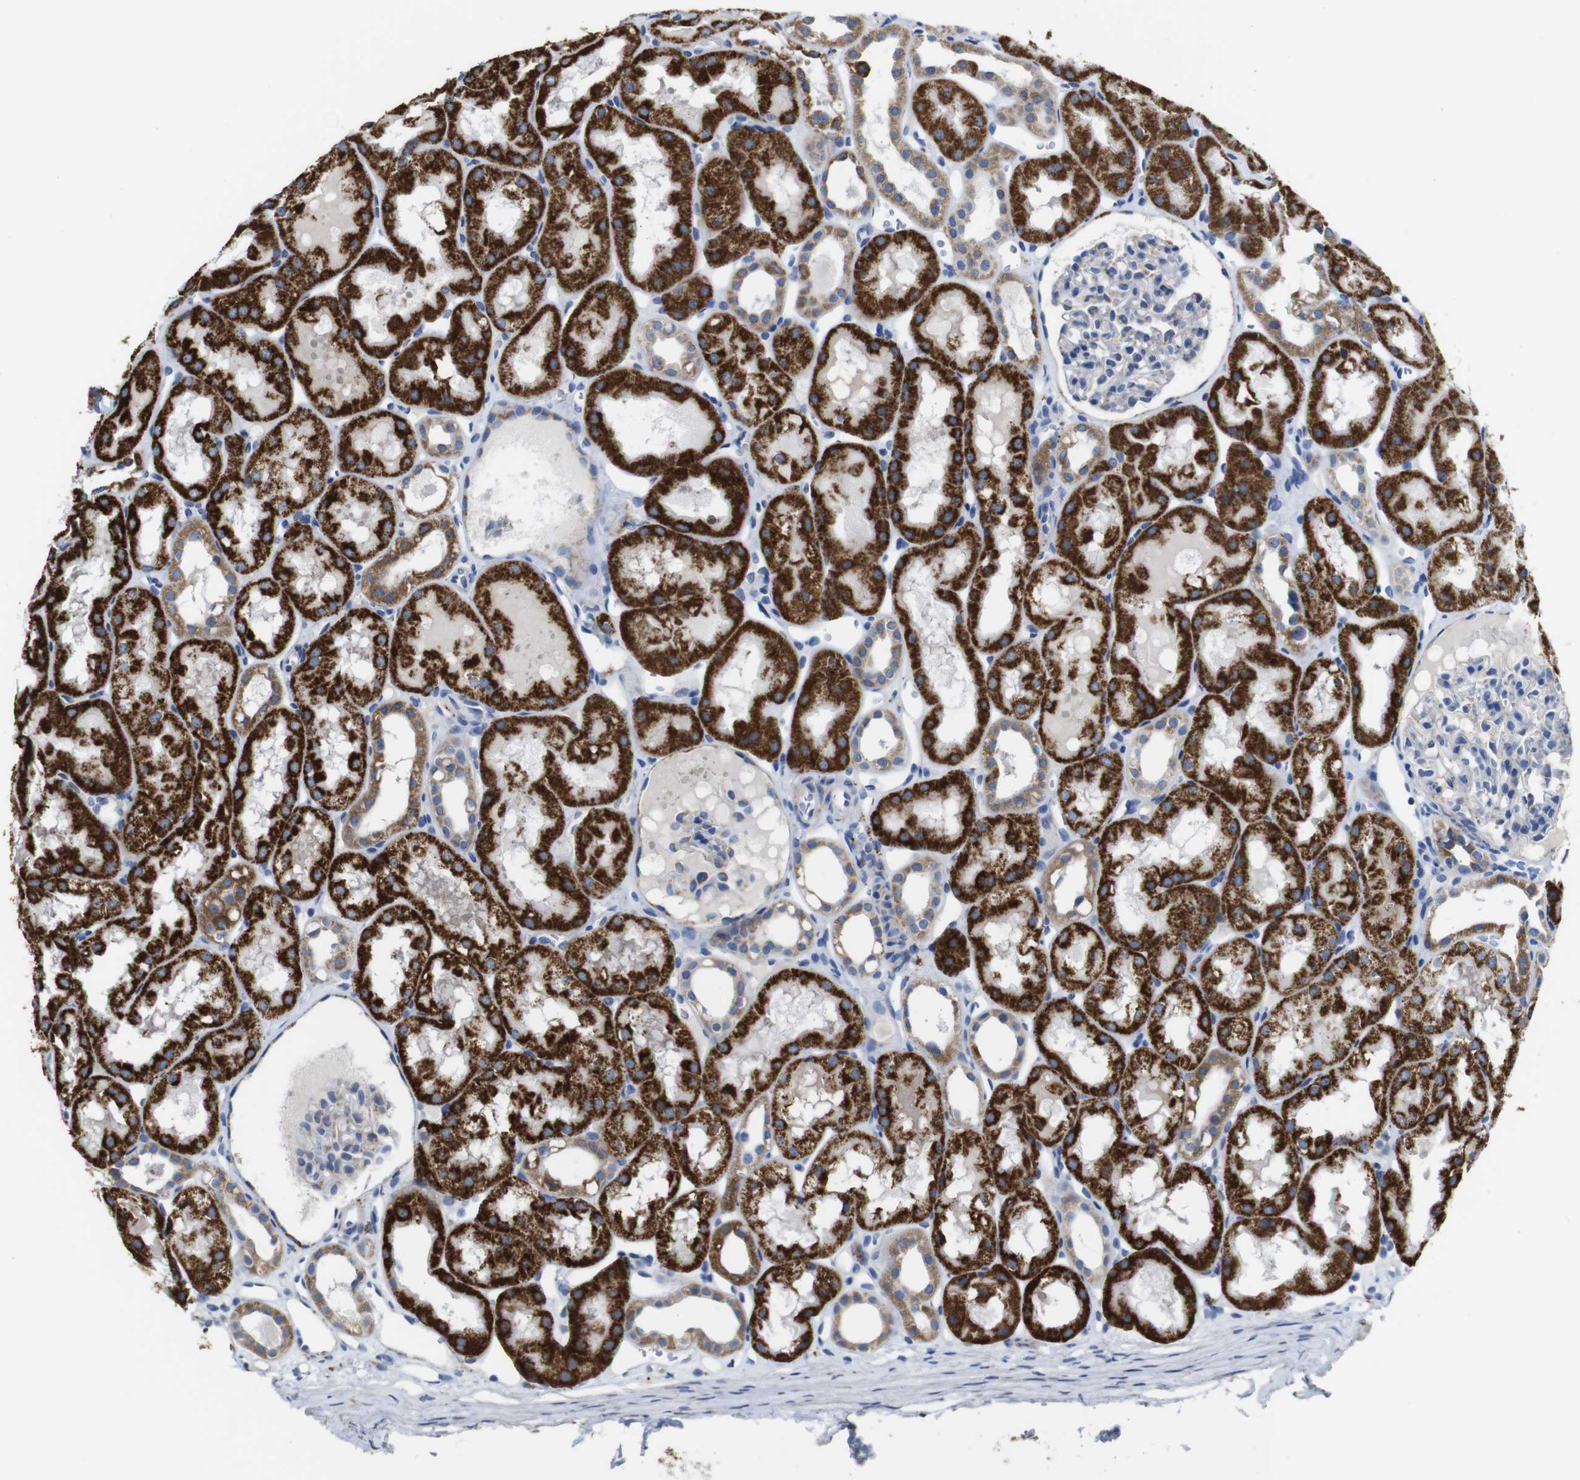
{"staining": {"intensity": "negative", "quantity": "none", "location": "none"}, "tissue": "kidney", "cell_type": "Cells in glomeruli", "image_type": "normal", "snomed": [{"axis": "morphology", "description": "Normal tissue, NOS"}, {"axis": "topography", "description": "Kidney"}, {"axis": "topography", "description": "Urinary bladder"}], "caption": "Protein analysis of unremarkable kidney reveals no significant expression in cells in glomeruli. Brightfield microscopy of immunohistochemistry (IHC) stained with DAB (3,3'-diaminobenzidine) (brown) and hematoxylin (blue), captured at high magnification.", "gene": "MAOA", "patient": {"sex": "male", "age": 16}}